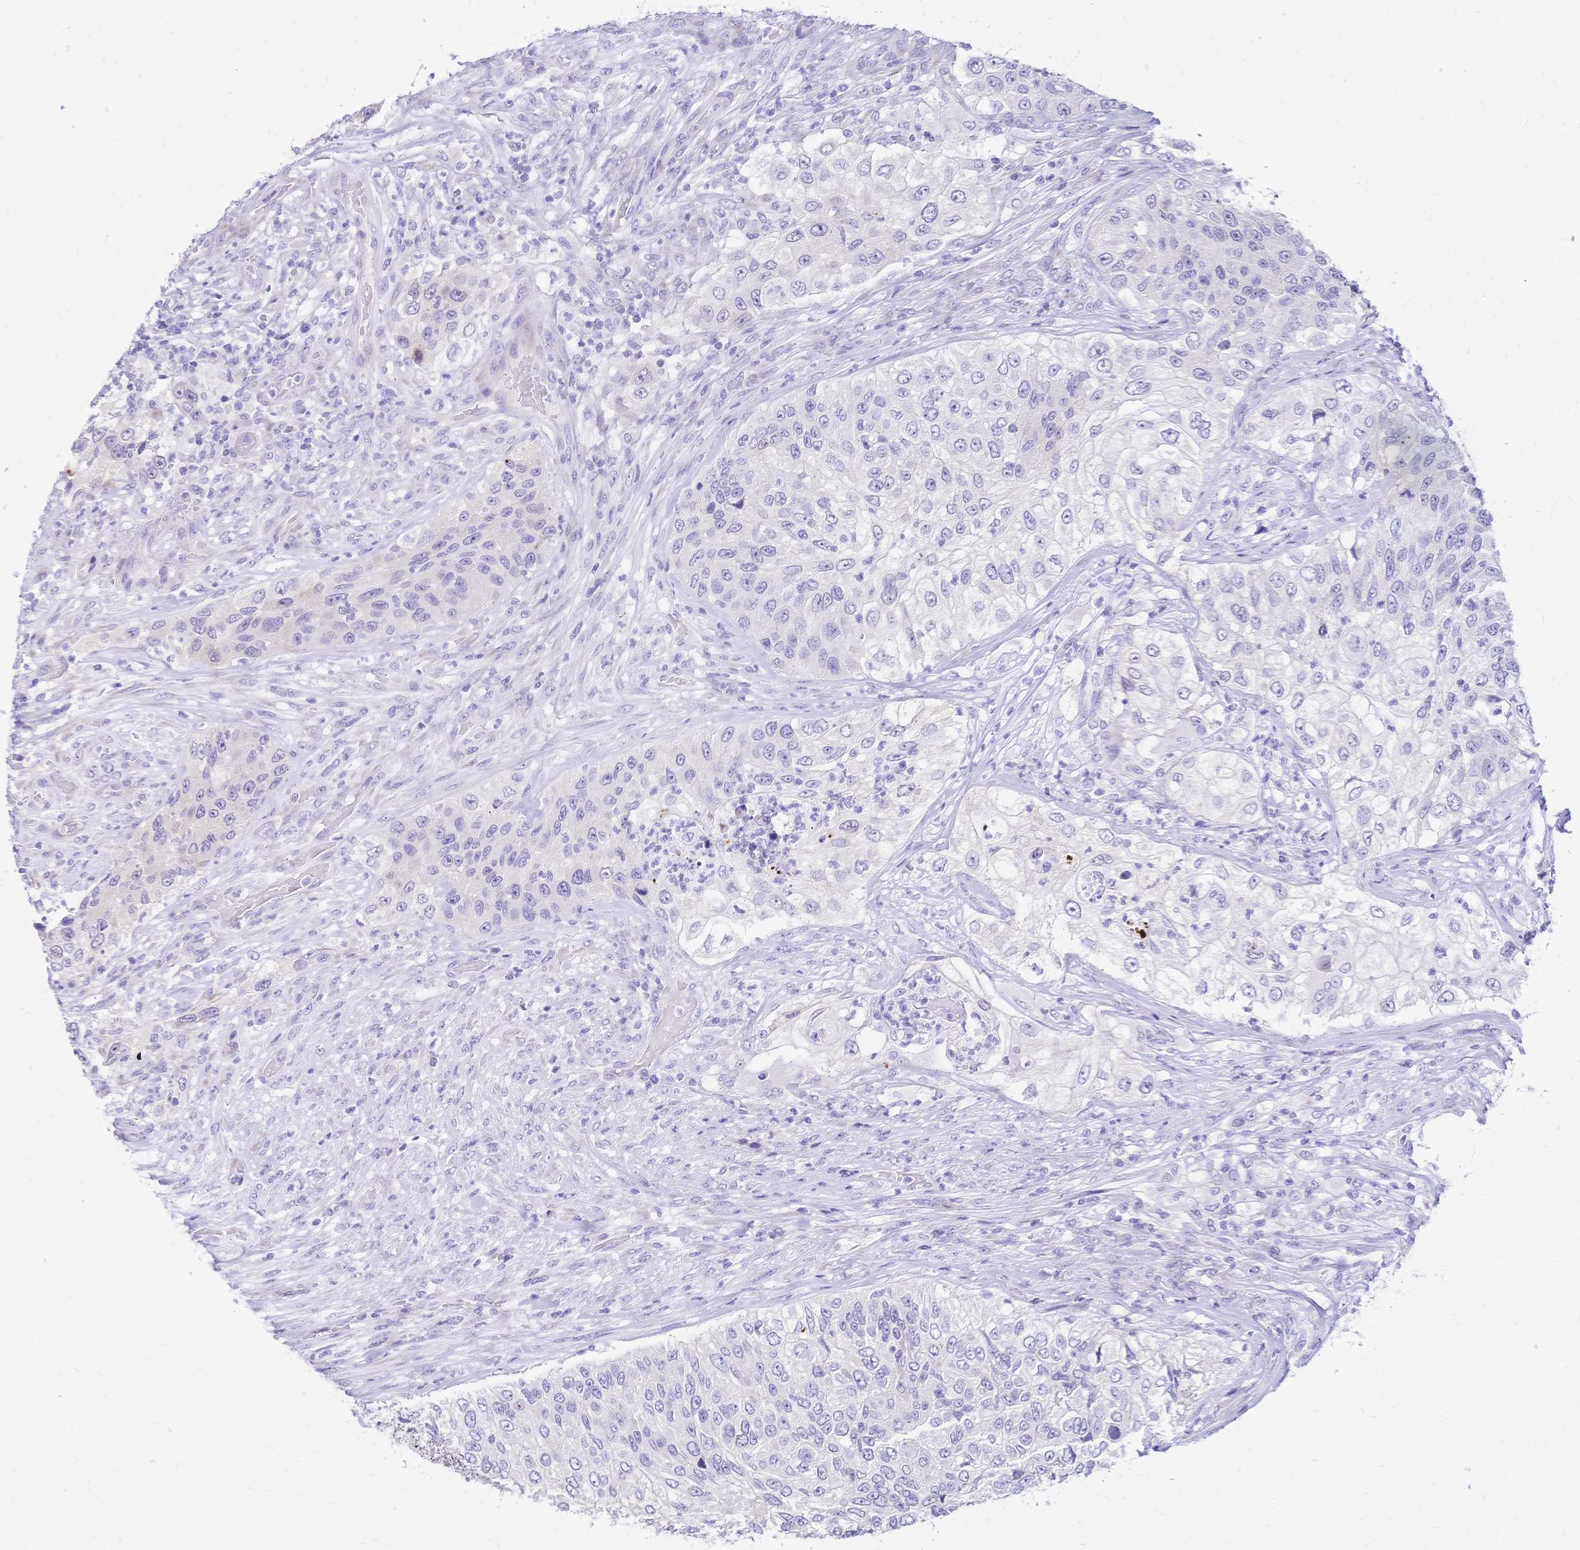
{"staining": {"intensity": "negative", "quantity": "none", "location": "none"}, "tissue": "urothelial cancer", "cell_type": "Tumor cells", "image_type": "cancer", "snomed": [{"axis": "morphology", "description": "Urothelial carcinoma, High grade"}, {"axis": "topography", "description": "Urinary bladder"}], "caption": "This micrograph is of urothelial cancer stained with immunohistochemistry (IHC) to label a protein in brown with the nuclei are counter-stained blue. There is no positivity in tumor cells.", "gene": "GRB7", "patient": {"sex": "female", "age": 60}}